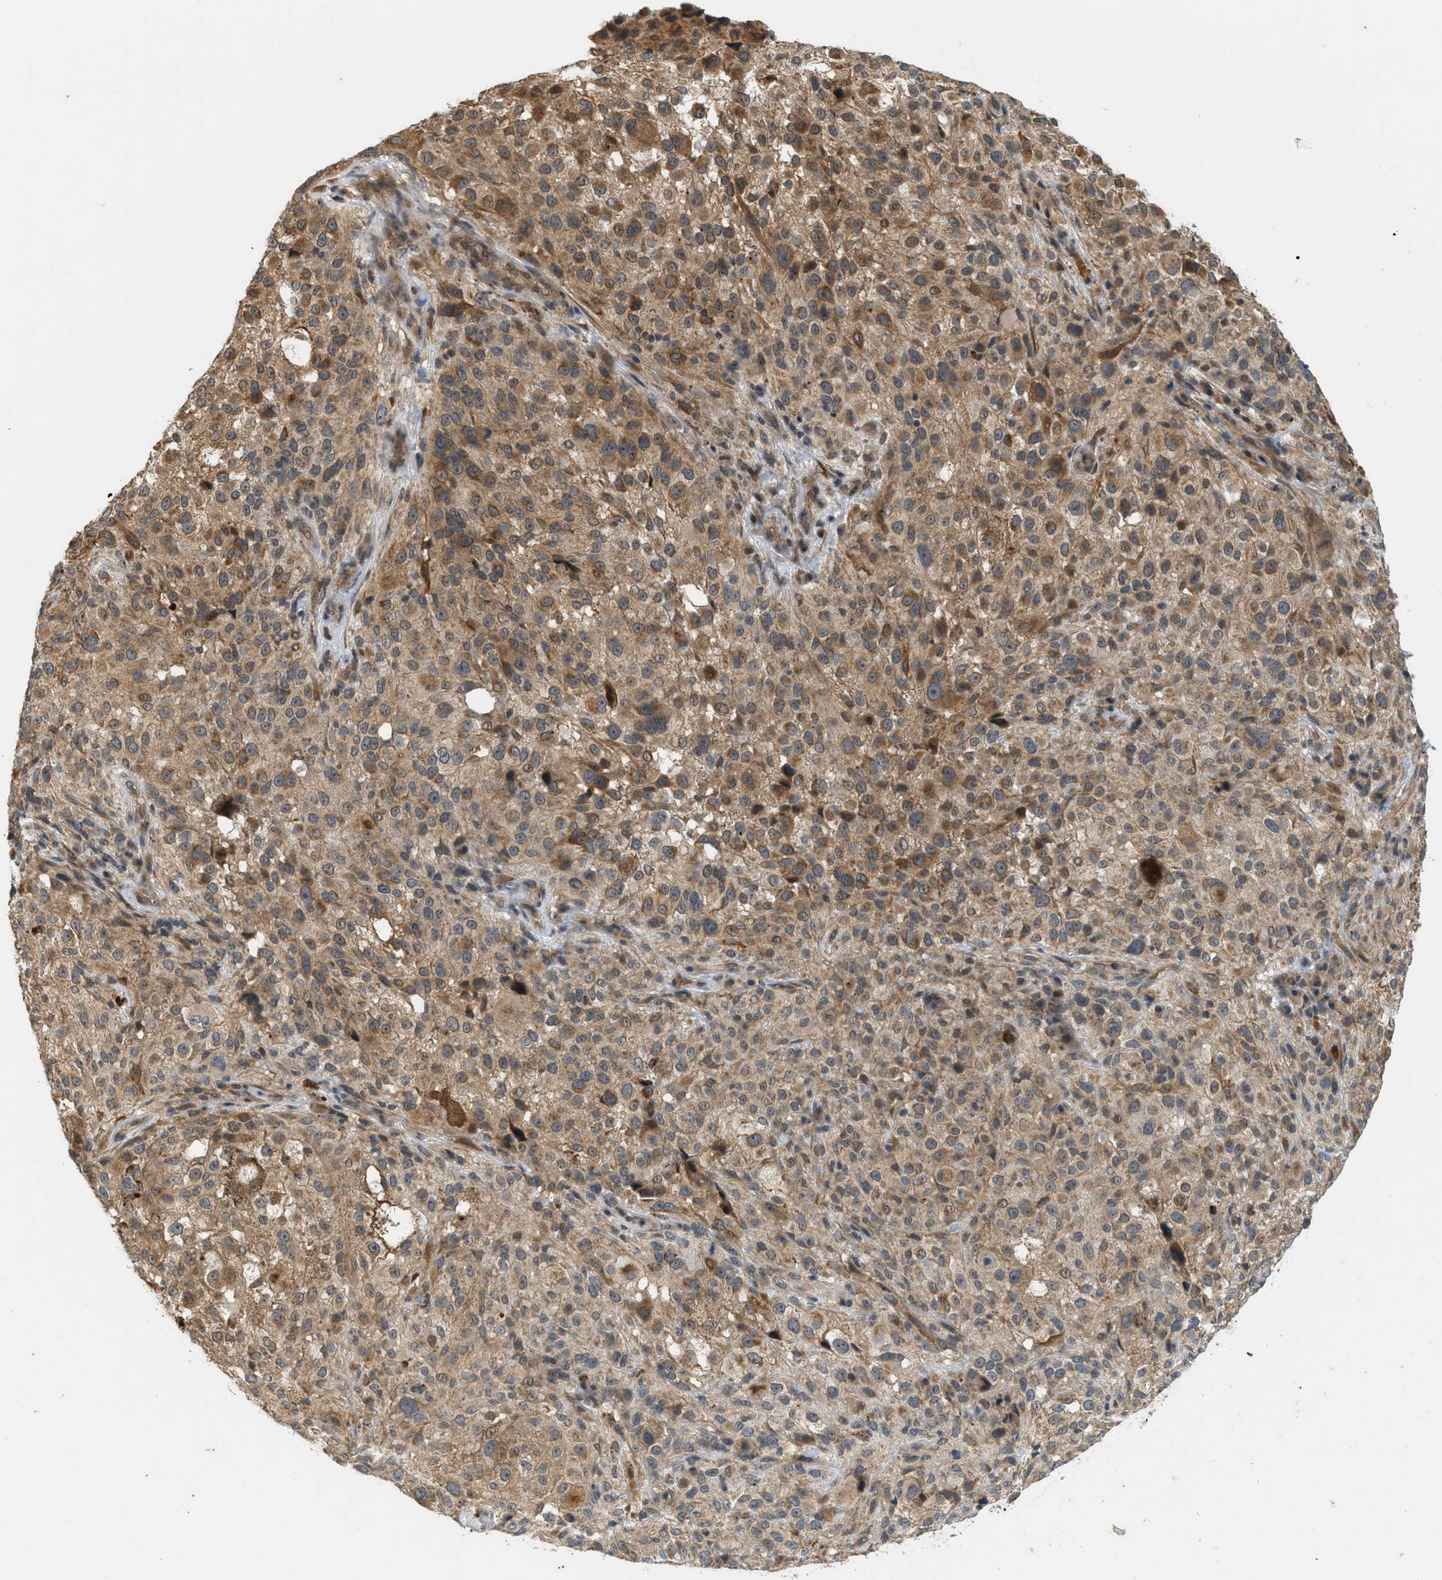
{"staining": {"intensity": "moderate", "quantity": ">75%", "location": "cytoplasmic/membranous"}, "tissue": "melanoma", "cell_type": "Tumor cells", "image_type": "cancer", "snomed": [{"axis": "morphology", "description": "Necrosis, NOS"}, {"axis": "morphology", "description": "Malignant melanoma, NOS"}, {"axis": "topography", "description": "Skin"}], "caption": "Human melanoma stained with a brown dye exhibits moderate cytoplasmic/membranous positive positivity in approximately >75% of tumor cells.", "gene": "ADCY8", "patient": {"sex": "female", "age": 87}}